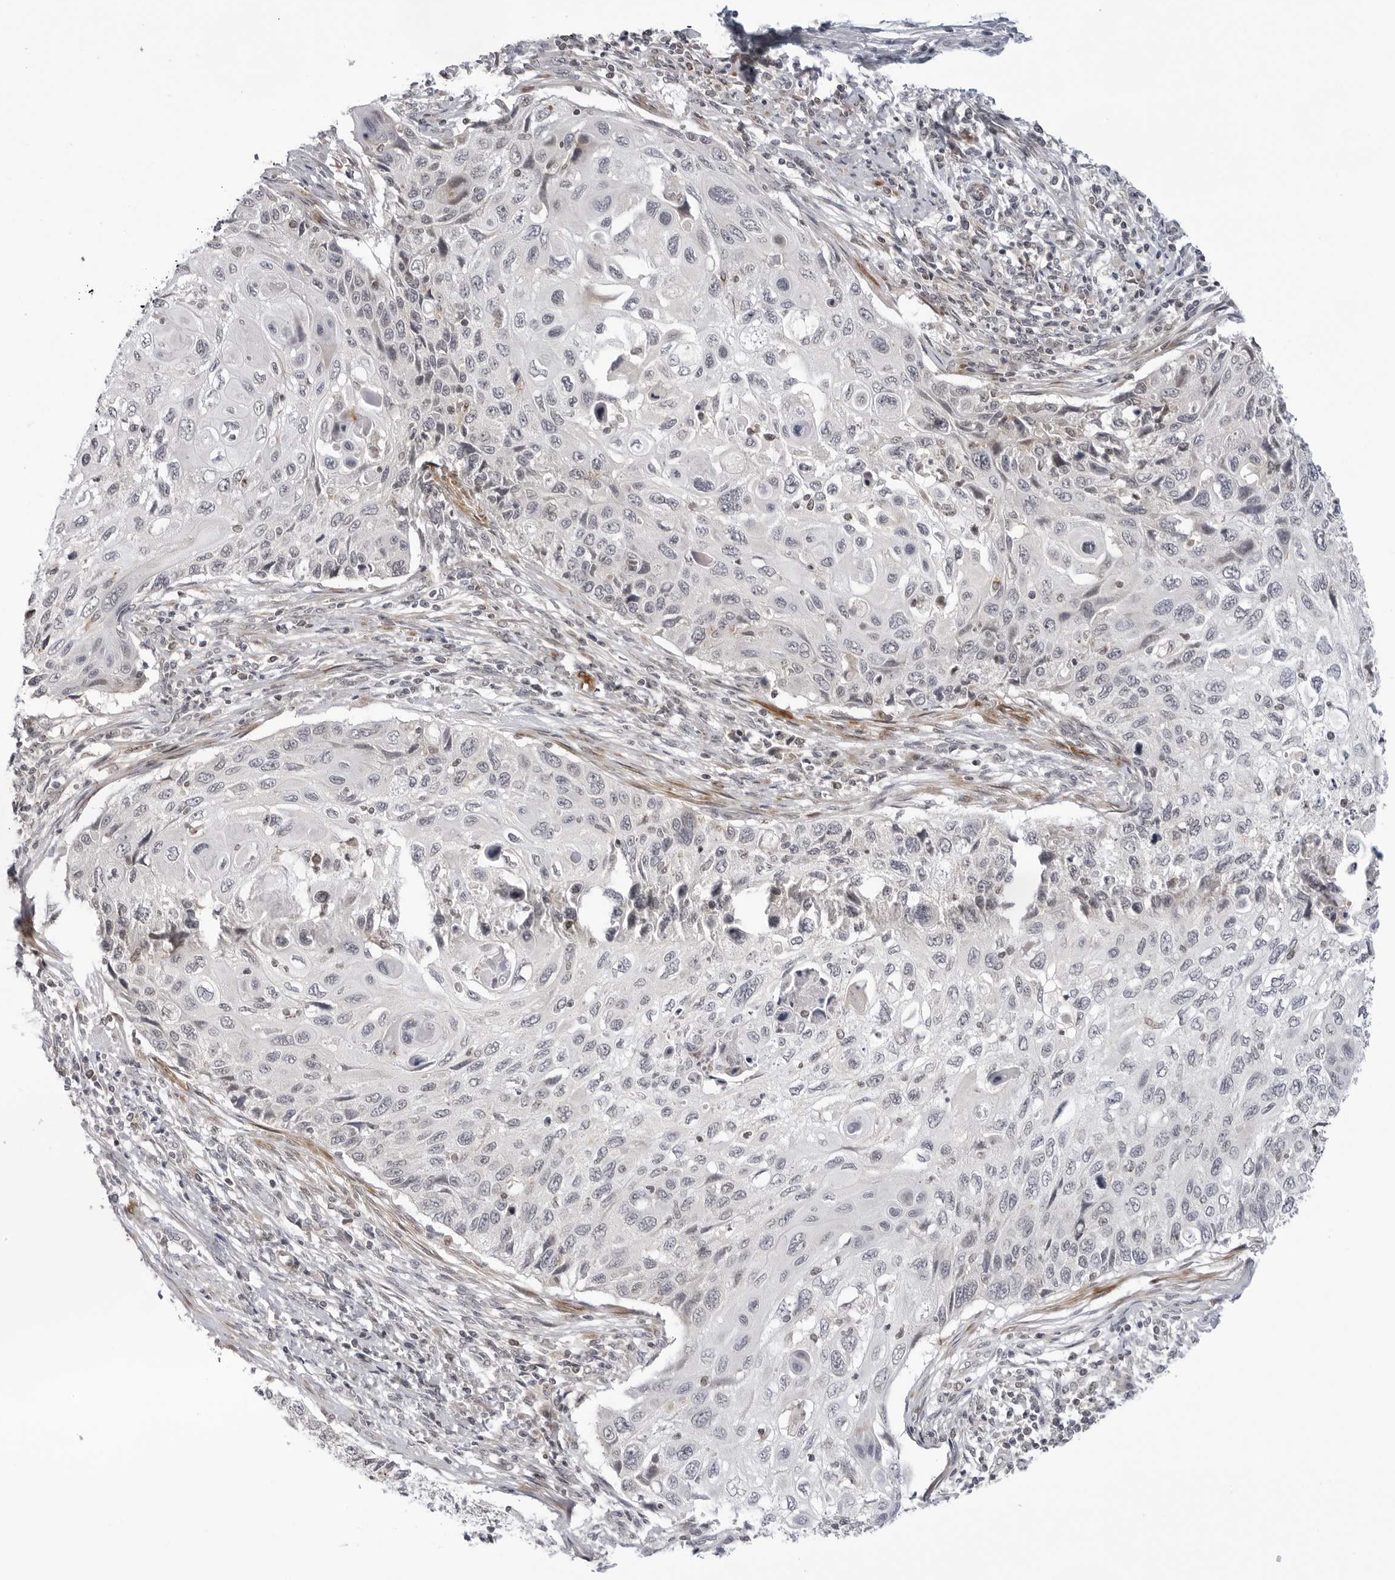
{"staining": {"intensity": "negative", "quantity": "none", "location": "none"}, "tissue": "cervical cancer", "cell_type": "Tumor cells", "image_type": "cancer", "snomed": [{"axis": "morphology", "description": "Squamous cell carcinoma, NOS"}, {"axis": "topography", "description": "Cervix"}], "caption": "Immunohistochemistry (IHC) histopathology image of neoplastic tissue: cervical cancer (squamous cell carcinoma) stained with DAB (3,3'-diaminobenzidine) displays no significant protein staining in tumor cells. (DAB (3,3'-diaminobenzidine) immunohistochemistry, high magnification).", "gene": "ADAMTS5", "patient": {"sex": "female", "age": 70}}